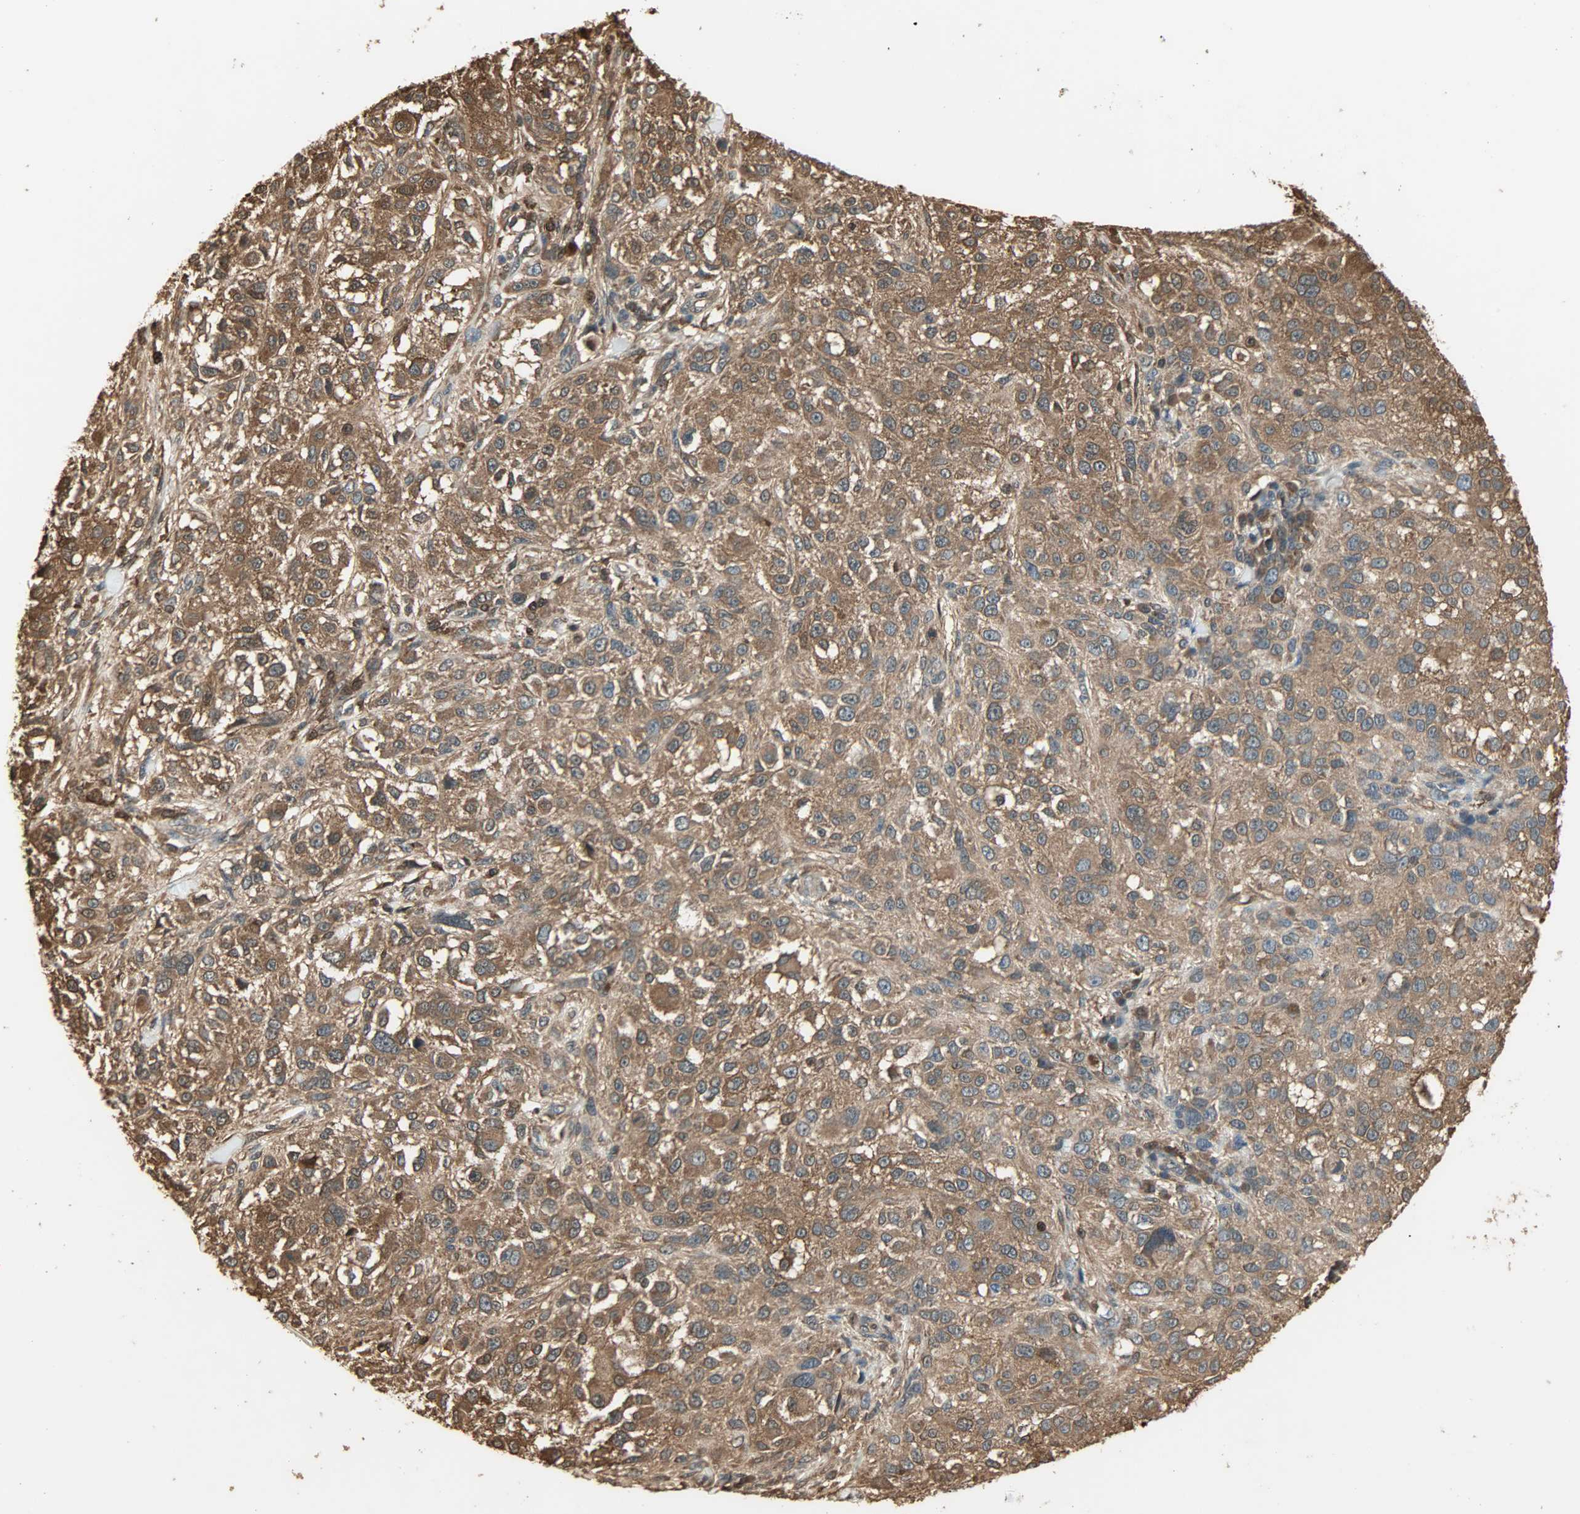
{"staining": {"intensity": "strong", "quantity": ">75%", "location": "cytoplasmic/membranous"}, "tissue": "melanoma", "cell_type": "Tumor cells", "image_type": "cancer", "snomed": [{"axis": "morphology", "description": "Necrosis, NOS"}, {"axis": "morphology", "description": "Malignant melanoma, NOS"}, {"axis": "topography", "description": "Skin"}], "caption": "Melanoma tissue reveals strong cytoplasmic/membranous positivity in about >75% of tumor cells, visualized by immunohistochemistry.", "gene": "YWHAZ", "patient": {"sex": "female", "age": 87}}